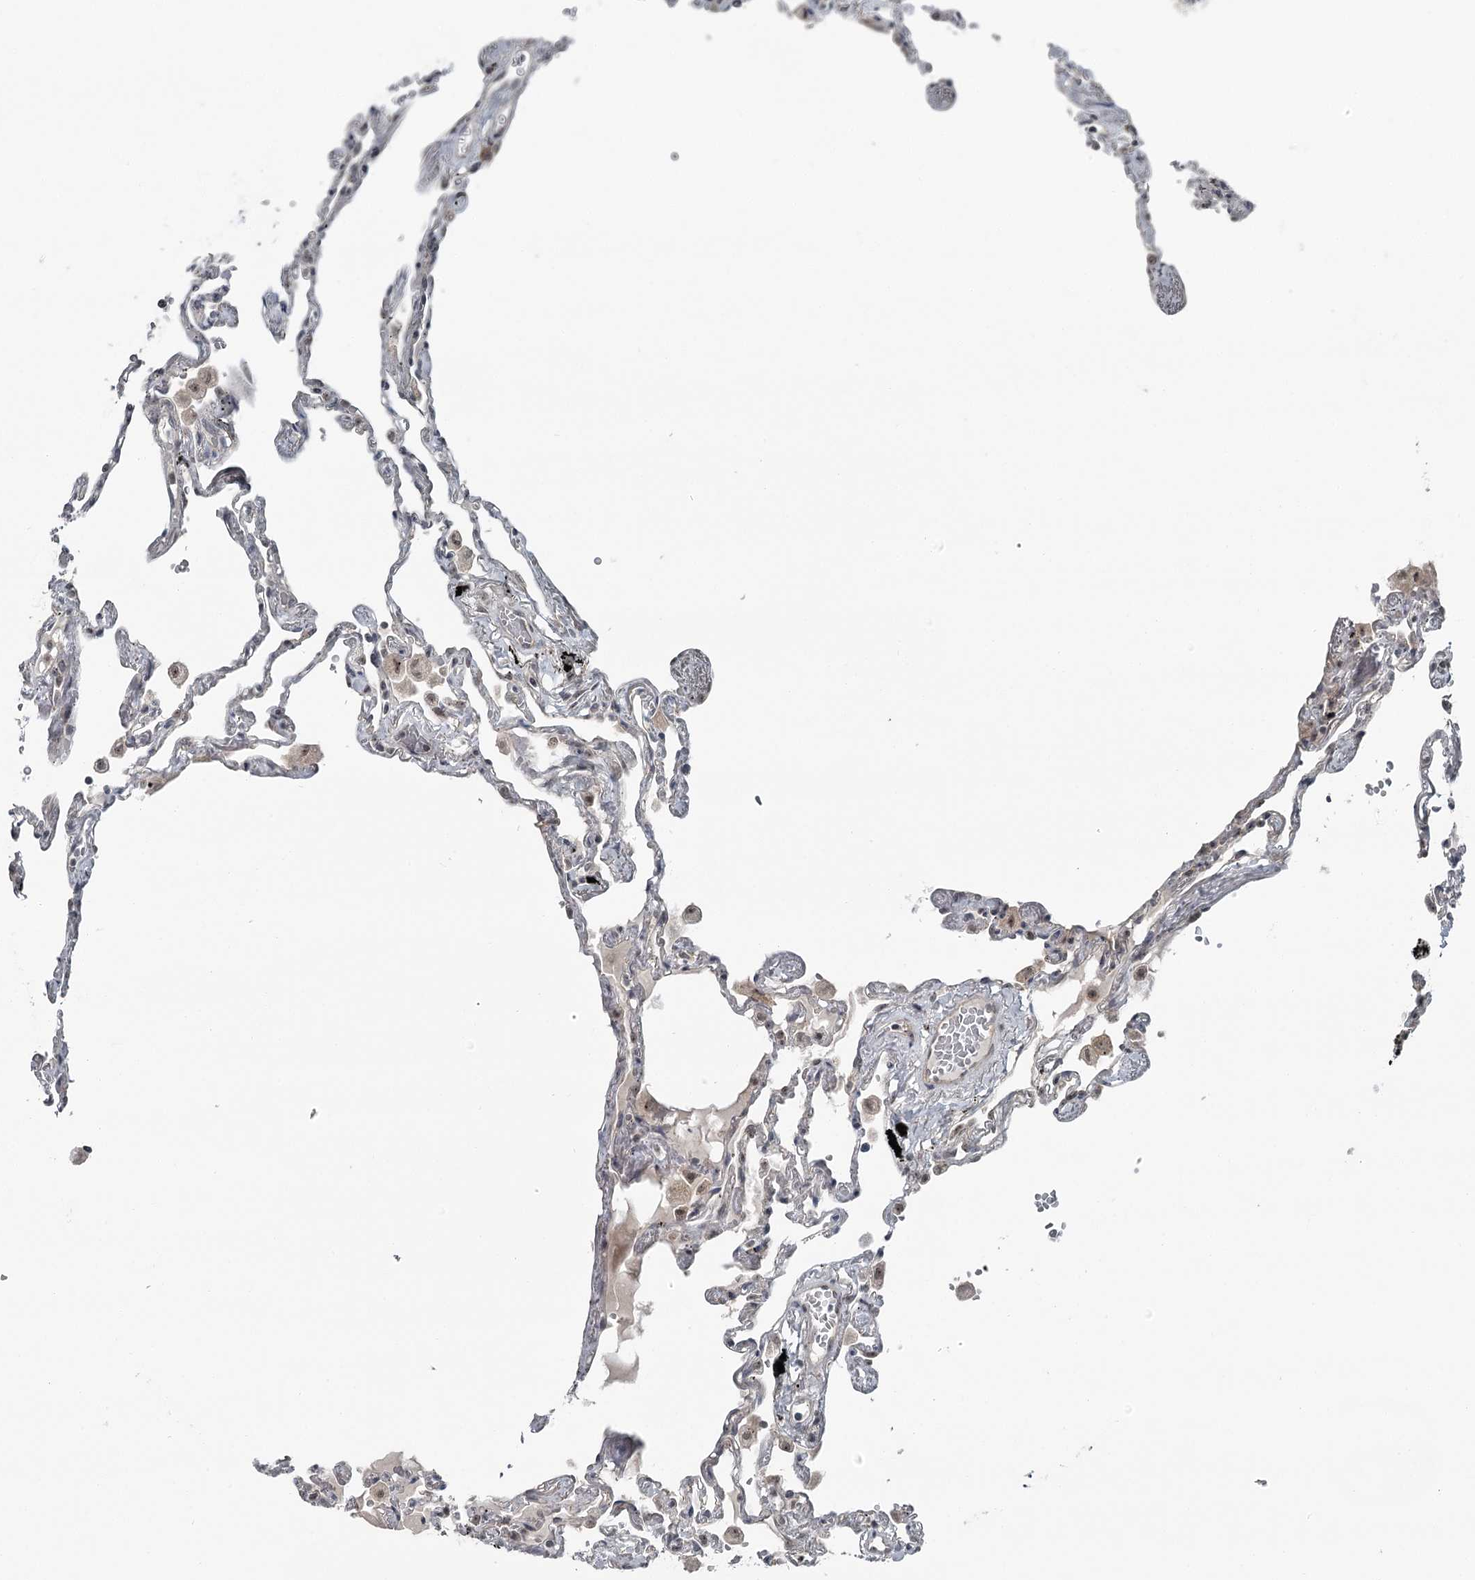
{"staining": {"intensity": "weak", "quantity": "<25%", "location": "nuclear"}, "tissue": "lung", "cell_type": "Alveolar cells", "image_type": "normal", "snomed": [{"axis": "morphology", "description": "Normal tissue, NOS"}, {"axis": "topography", "description": "Lung"}], "caption": "This micrograph is of unremarkable lung stained with IHC to label a protein in brown with the nuclei are counter-stained blue. There is no staining in alveolar cells. The staining is performed using DAB brown chromogen with nuclei counter-stained in using hematoxylin.", "gene": "EXOSC1", "patient": {"sex": "female", "age": 67}}